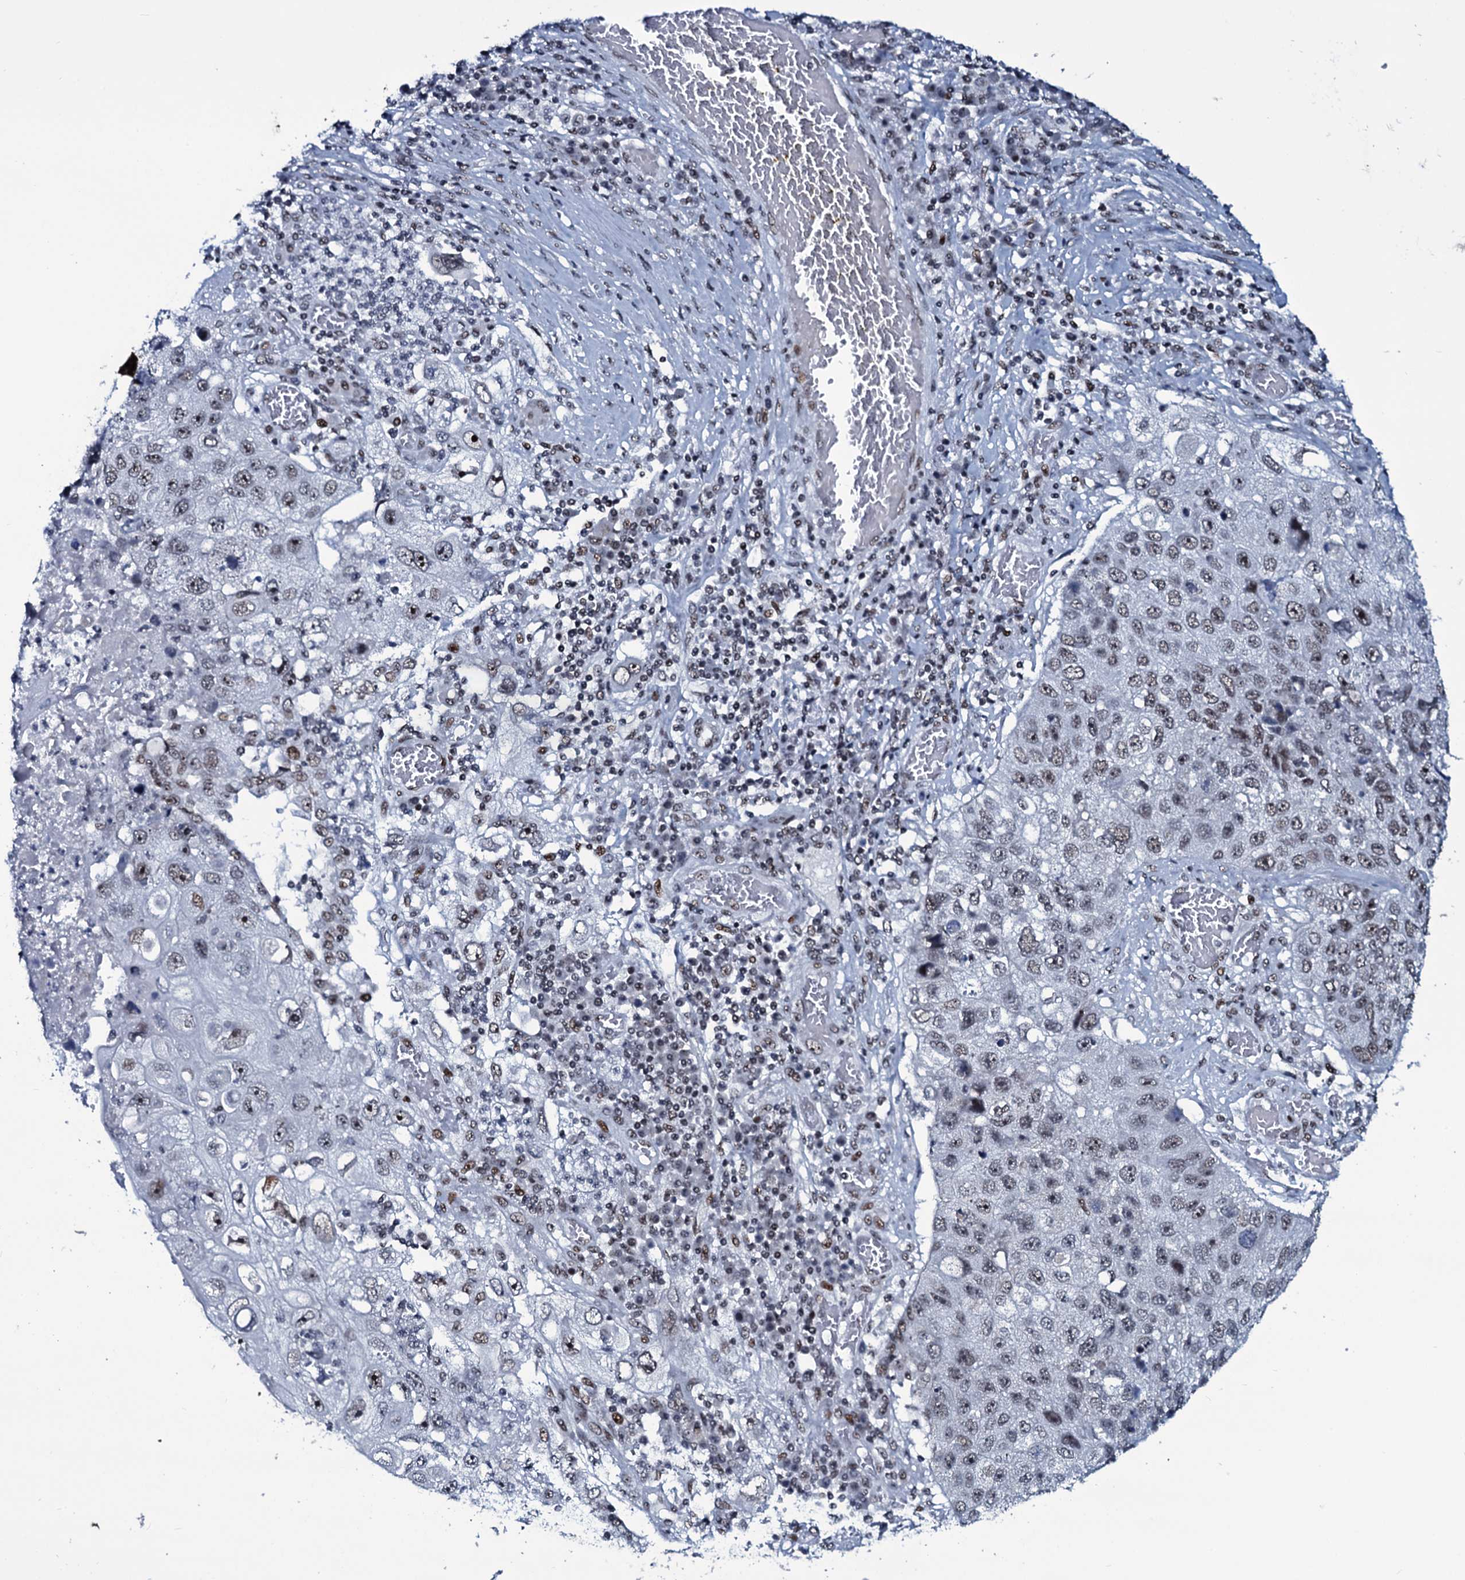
{"staining": {"intensity": "weak", "quantity": "25%-75%", "location": "nuclear"}, "tissue": "lung cancer", "cell_type": "Tumor cells", "image_type": "cancer", "snomed": [{"axis": "morphology", "description": "Squamous cell carcinoma, NOS"}, {"axis": "topography", "description": "Lung"}], "caption": "Weak nuclear protein expression is identified in about 25%-75% of tumor cells in lung squamous cell carcinoma. (DAB (3,3'-diaminobenzidine) IHC with brightfield microscopy, high magnification).", "gene": "ZMIZ2", "patient": {"sex": "male", "age": 61}}